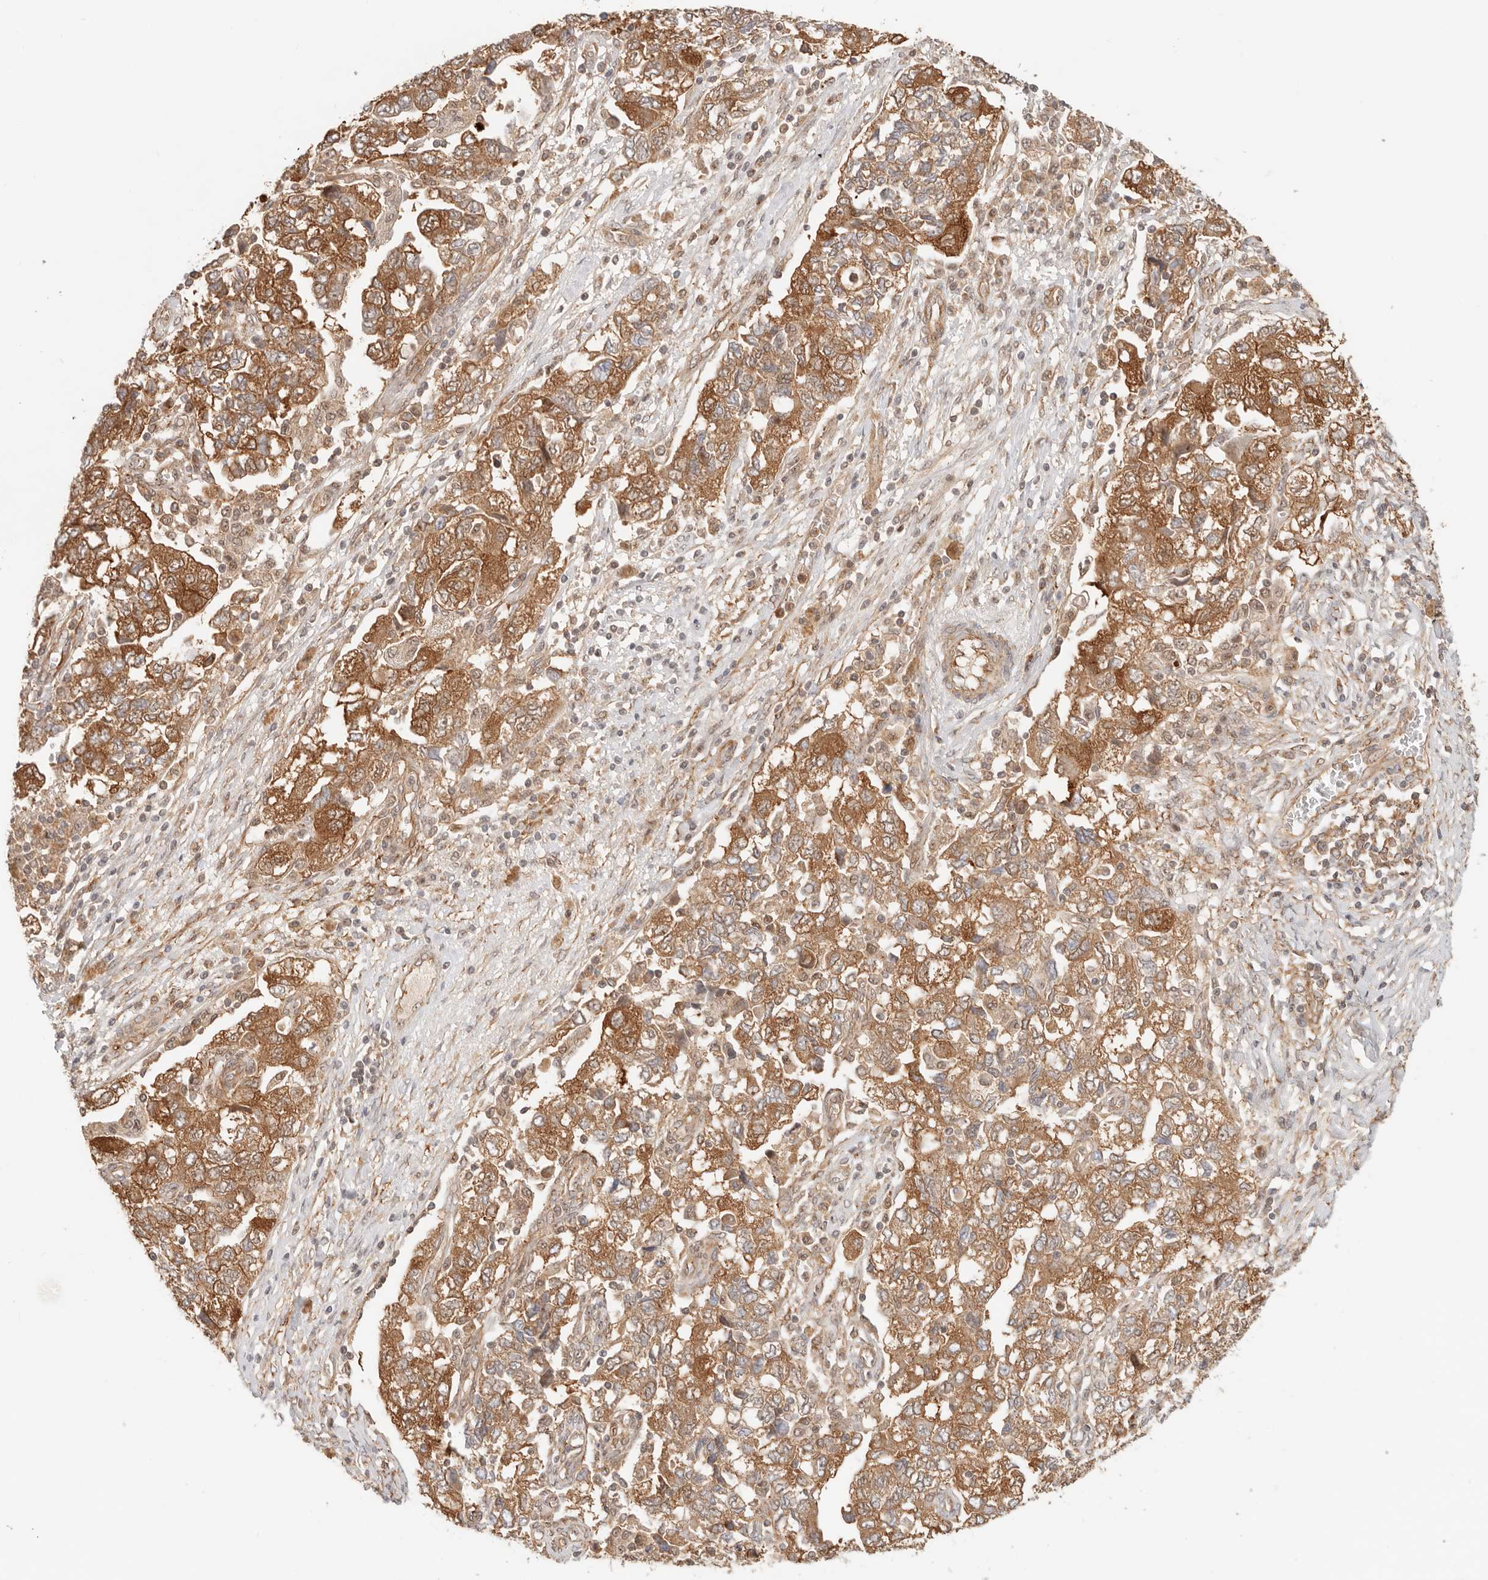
{"staining": {"intensity": "strong", "quantity": ">75%", "location": "cytoplasmic/membranous"}, "tissue": "ovarian cancer", "cell_type": "Tumor cells", "image_type": "cancer", "snomed": [{"axis": "morphology", "description": "Carcinoma, NOS"}, {"axis": "morphology", "description": "Cystadenocarcinoma, serous, NOS"}, {"axis": "topography", "description": "Ovary"}], "caption": "An image showing strong cytoplasmic/membranous positivity in approximately >75% of tumor cells in ovarian cancer (carcinoma), as visualized by brown immunohistochemical staining.", "gene": "HEXD", "patient": {"sex": "female", "age": 69}}